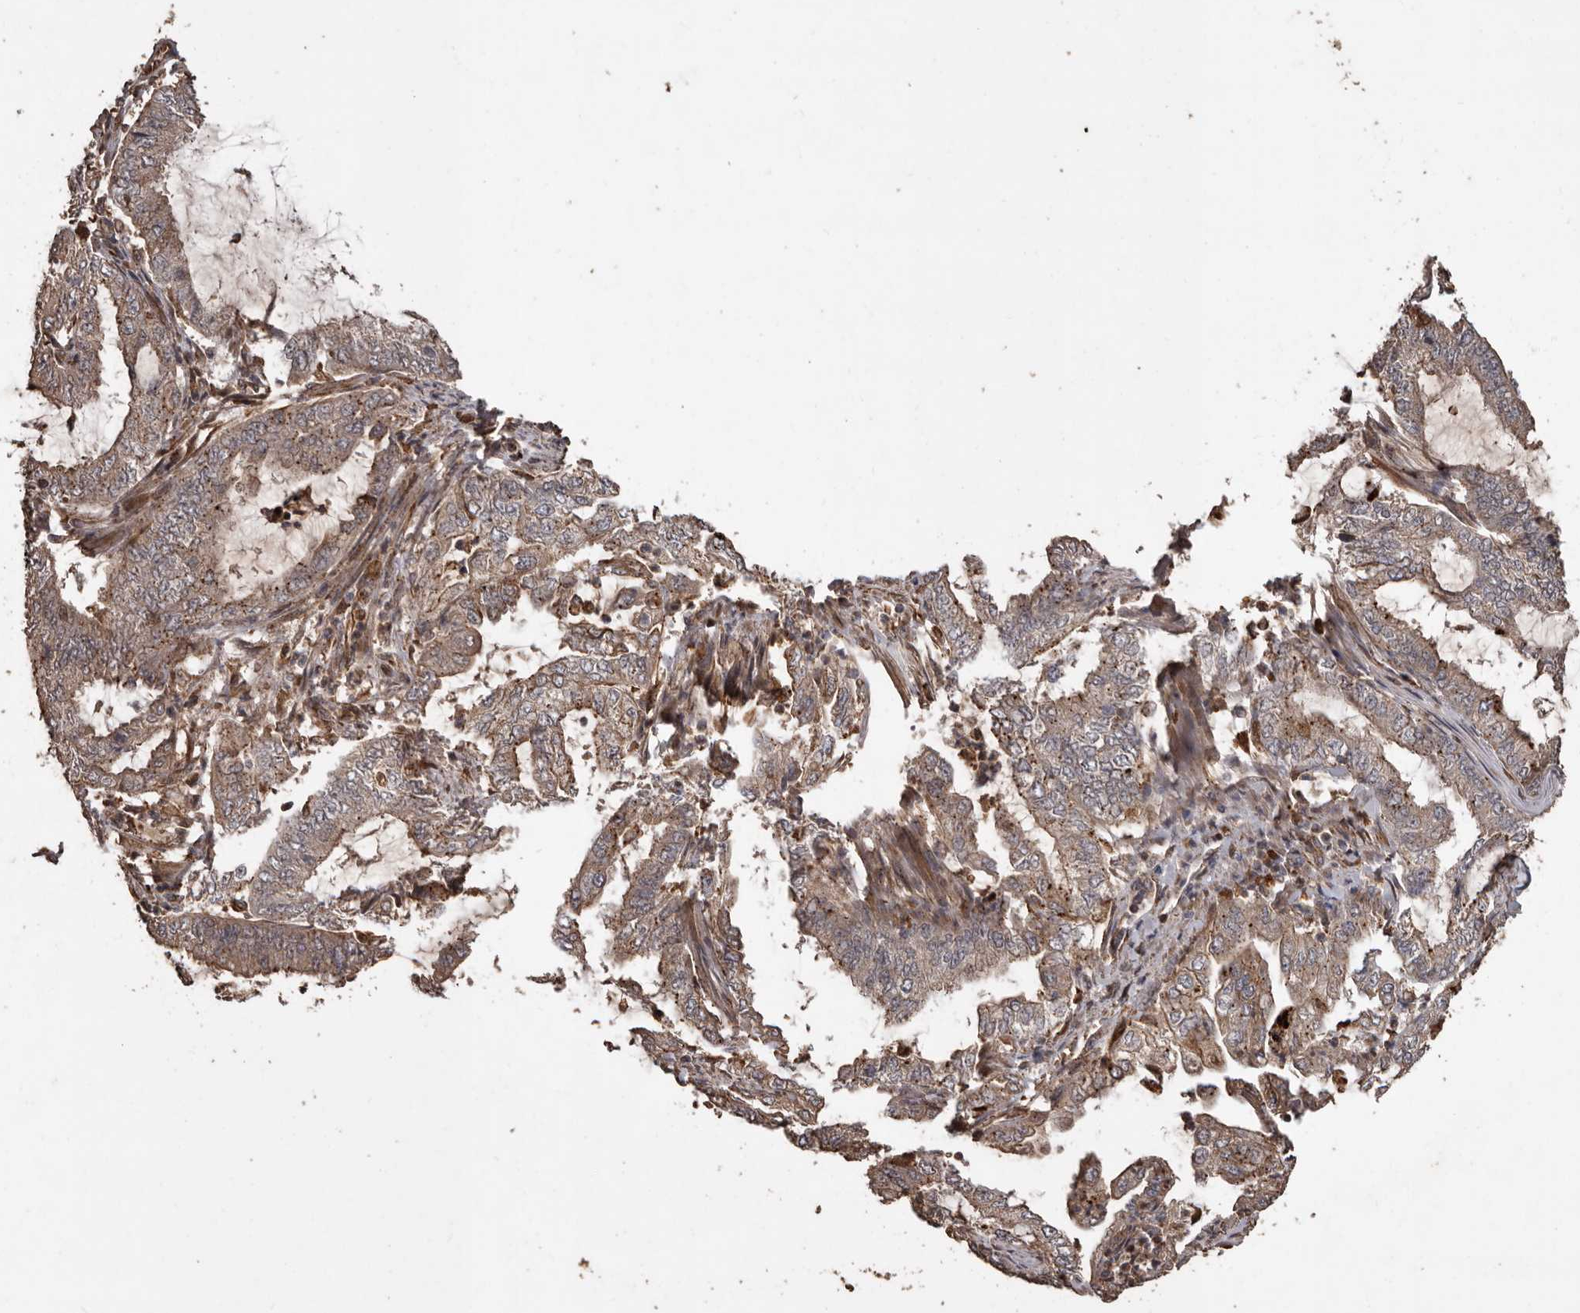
{"staining": {"intensity": "weak", "quantity": ">75%", "location": "cytoplasmic/membranous"}, "tissue": "endometrial cancer", "cell_type": "Tumor cells", "image_type": "cancer", "snomed": [{"axis": "morphology", "description": "Adenocarcinoma, NOS"}, {"axis": "topography", "description": "Endometrium"}], "caption": "High-power microscopy captured an immunohistochemistry (IHC) micrograph of endometrial cancer, revealing weak cytoplasmic/membranous positivity in approximately >75% of tumor cells. Using DAB (brown) and hematoxylin (blue) stains, captured at high magnification using brightfield microscopy.", "gene": "BRAT1", "patient": {"sex": "female", "age": 49}}